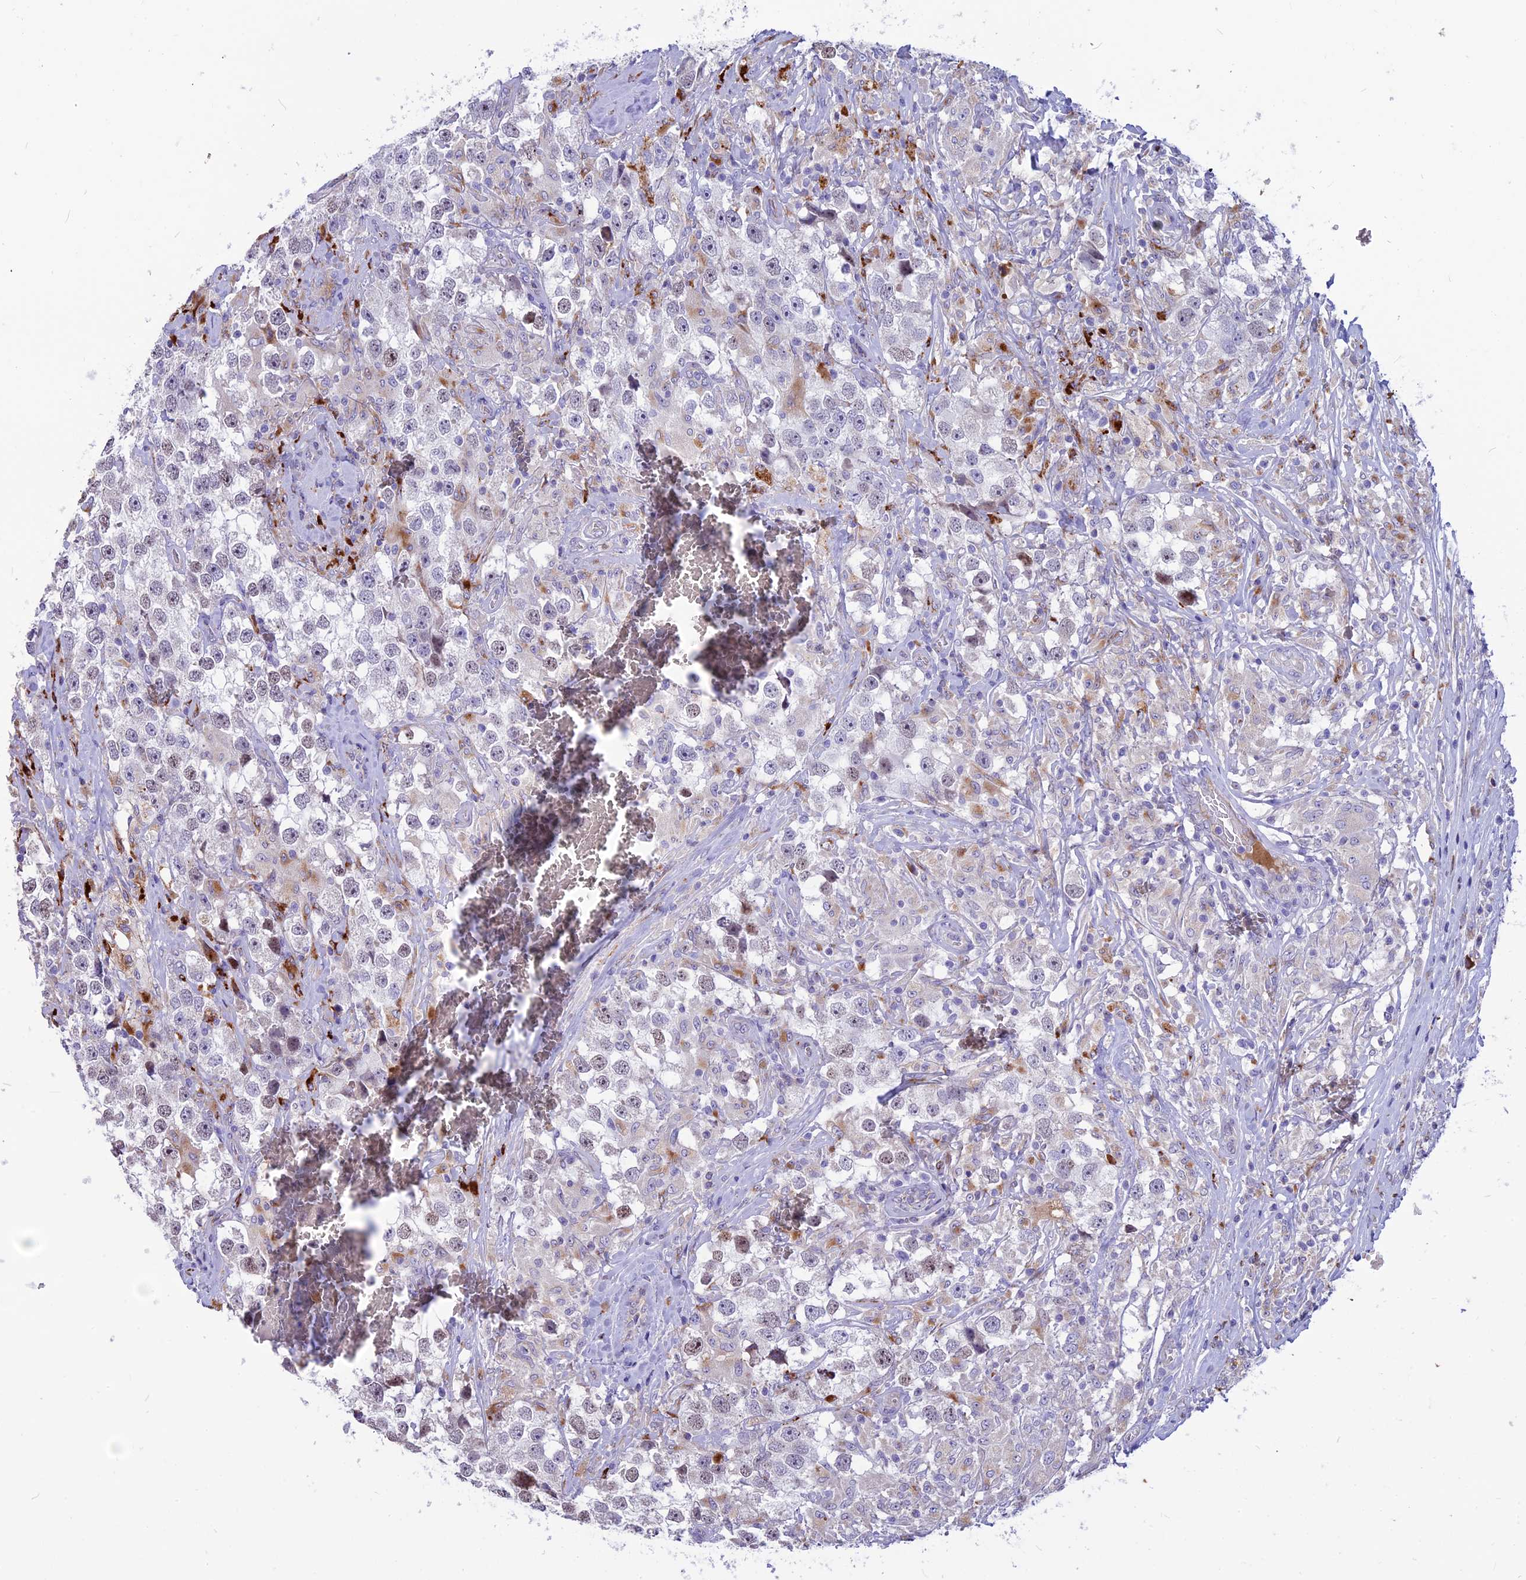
{"staining": {"intensity": "weak", "quantity": "<25%", "location": "nuclear"}, "tissue": "testis cancer", "cell_type": "Tumor cells", "image_type": "cancer", "snomed": [{"axis": "morphology", "description": "Seminoma, NOS"}, {"axis": "topography", "description": "Testis"}], "caption": "Protein analysis of testis cancer (seminoma) exhibits no significant positivity in tumor cells.", "gene": "THRSP", "patient": {"sex": "male", "age": 46}}